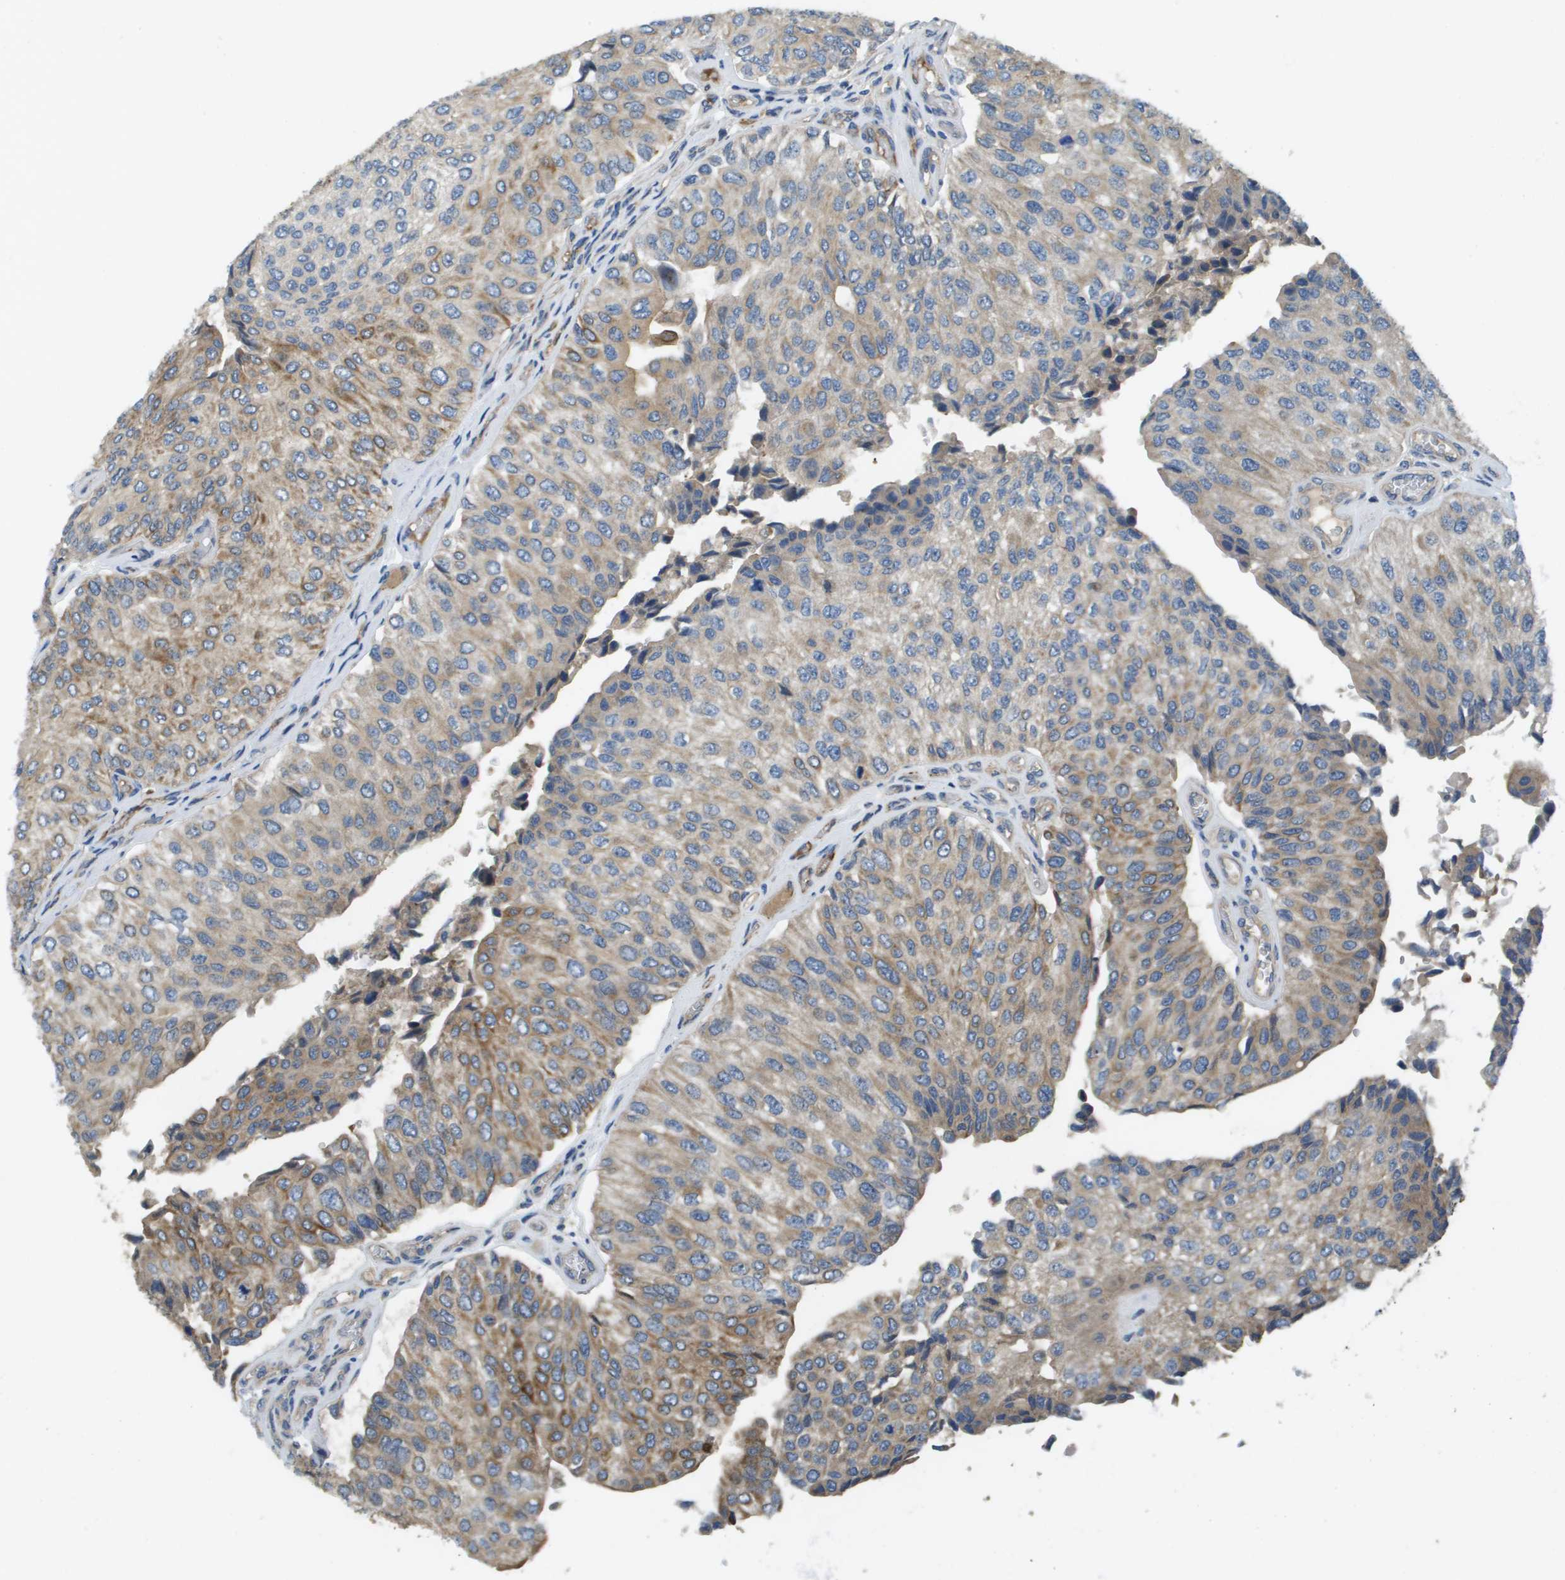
{"staining": {"intensity": "weak", "quantity": ">75%", "location": "cytoplasmic/membranous"}, "tissue": "urothelial cancer", "cell_type": "Tumor cells", "image_type": "cancer", "snomed": [{"axis": "morphology", "description": "Urothelial carcinoma, High grade"}, {"axis": "topography", "description": "Kidney"}, {"axis": "topography", "description": "Urinary bladder"}], "caption": "Human urothelial carcinoma (high-grade) stained for a protein (brown) demonstrates weak cytoplasmic/membranous positive expression in about >75% of tumor cells.", "gene": "KRT23", "patient": {"sex": "male", "age": 77}}